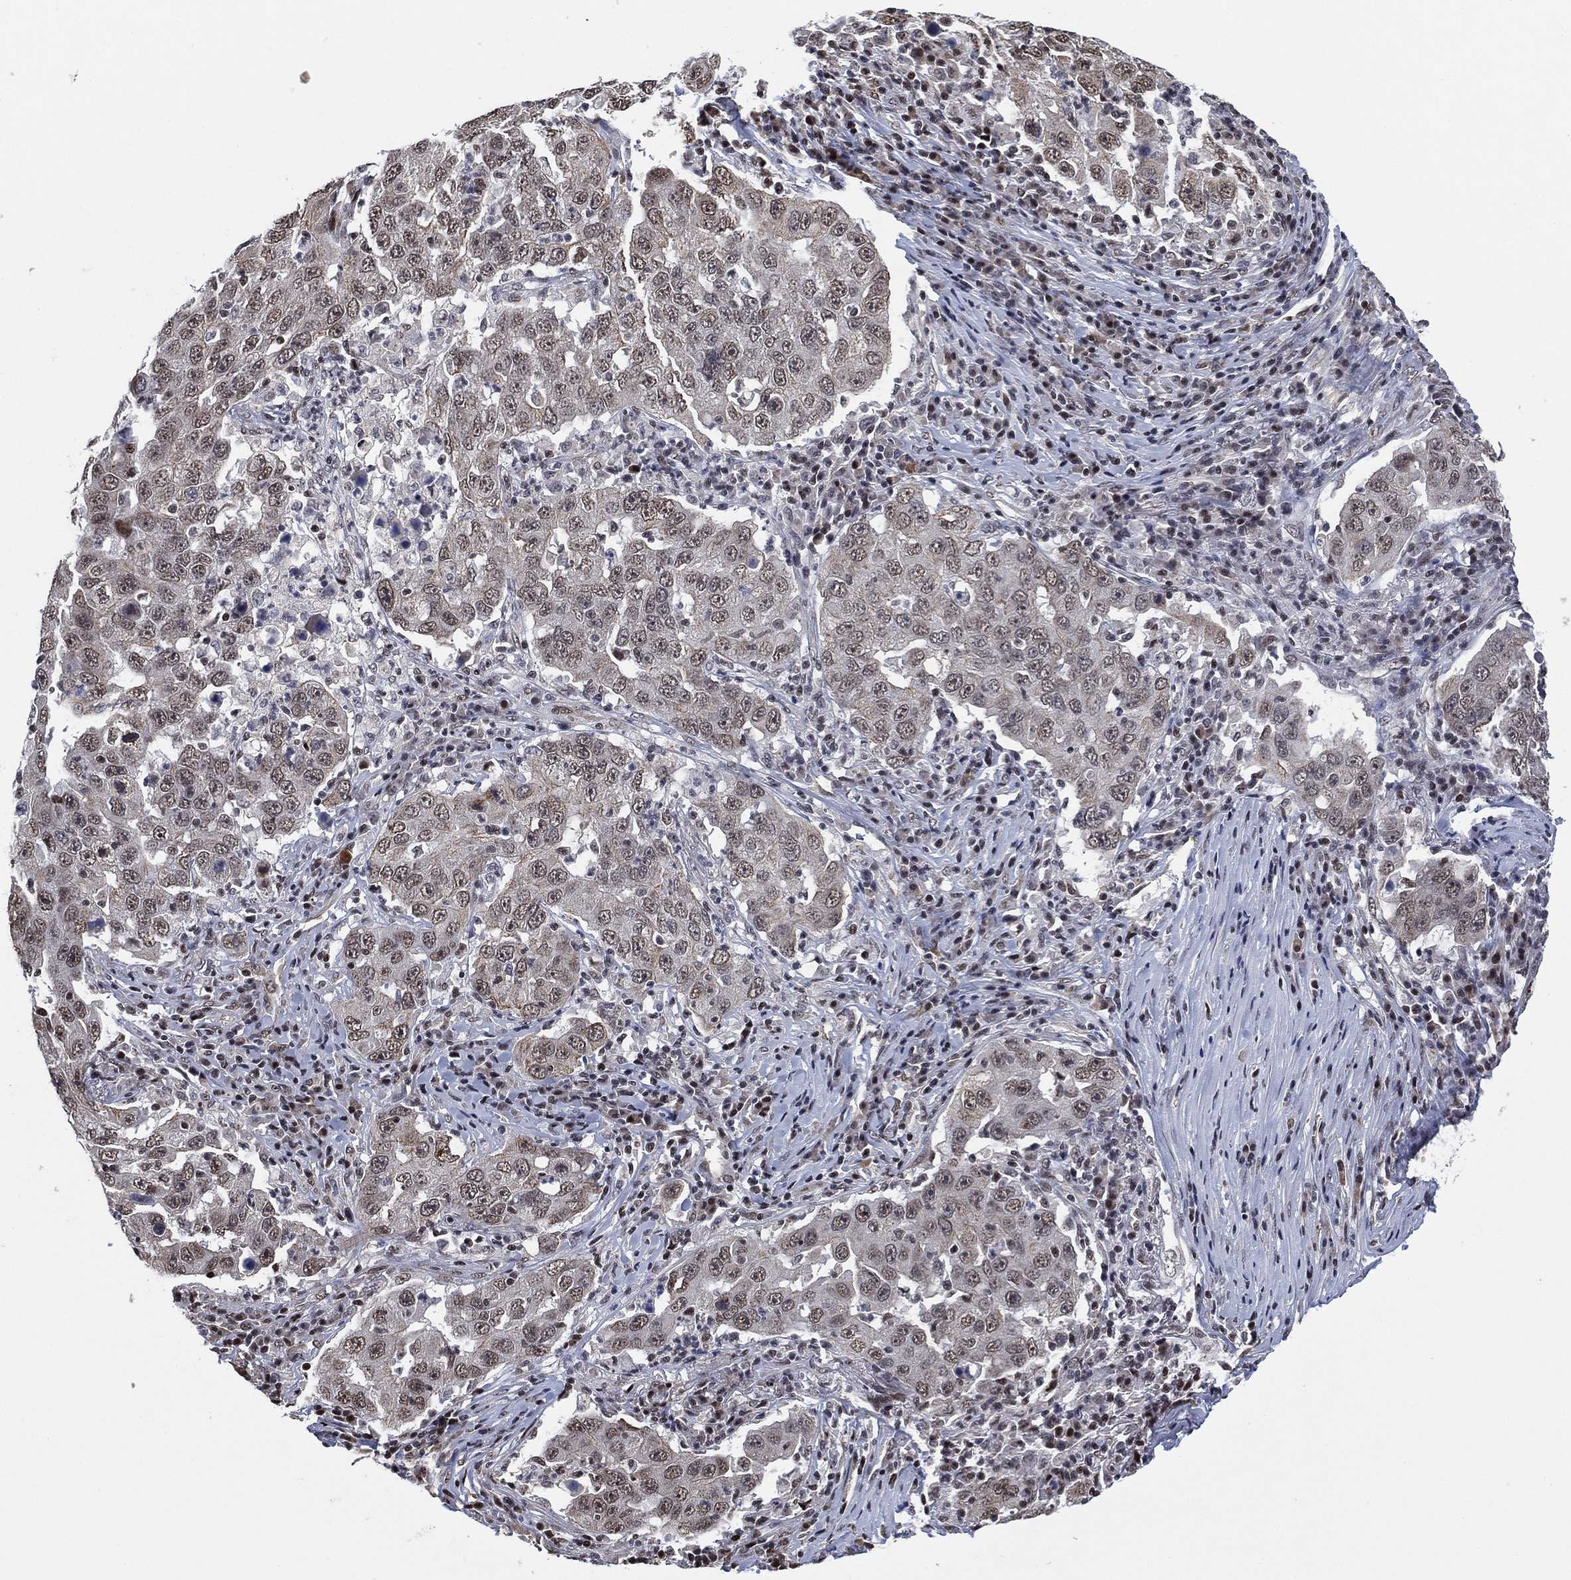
{"staining": {"intensity": "moderate", "quantity": "<25%", "location": "nuclear"}, "tissue": "lung cancer", "cell_type": "Tumor cells", "image_type": "cancer", "snomed": [{"axis": "morphology", "description": "Adenocarcinoma, NOS"}, {"axis": "topography", "description": "Lung"}], "caption": "This photomicrograph demonstrates IHC staining of lung cancer (adenocarcinoma), with low moderate nuclear positivity in about <25% of tumor cells.", "gene": "ZSCAN30", "patient": {"sex": "male", "age": 73}}